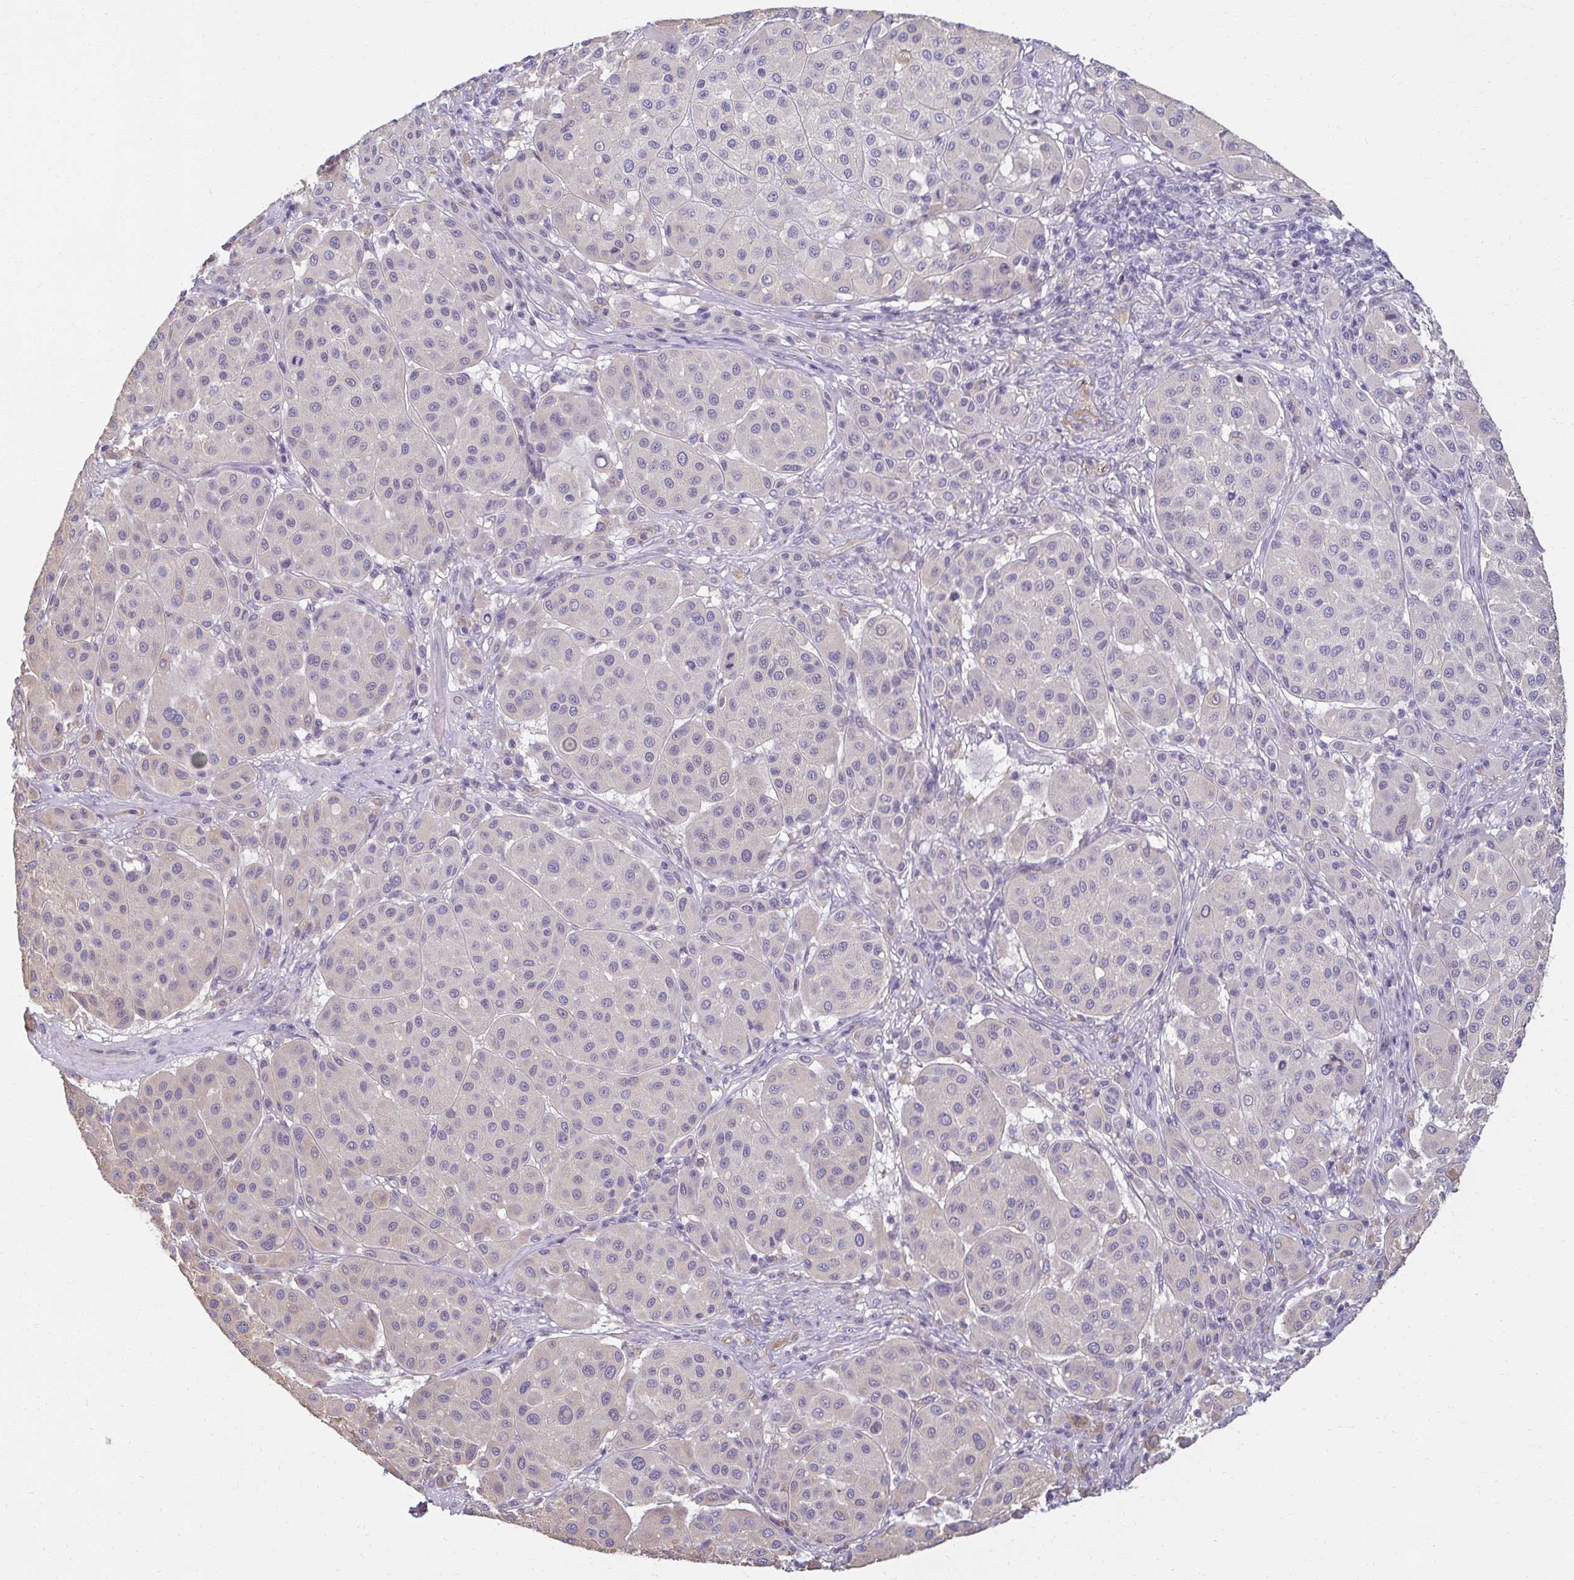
{"staining": {"intensity": "negative", "quantity": "none", "location": "none"}, "tissue": "melanoma", "cell_type": "Tumor cells", "image_type": "cancer", "snomed": [{"axis": "morphology", "description": "Malignant melanoma, Metastatic site"}, {"axis": "topography", "description": "Smooth muscle"}], "caption": "Immunohistochemical staining of malignant melanoma (metastatic site) demonstrates no significant expression in tumor cells. (DAB (3,3'-diaminobenzidine) immunohistochemistry, high magnification).", "gene": "PDE2A", "patient": {"sex": "male", "age": 41}}